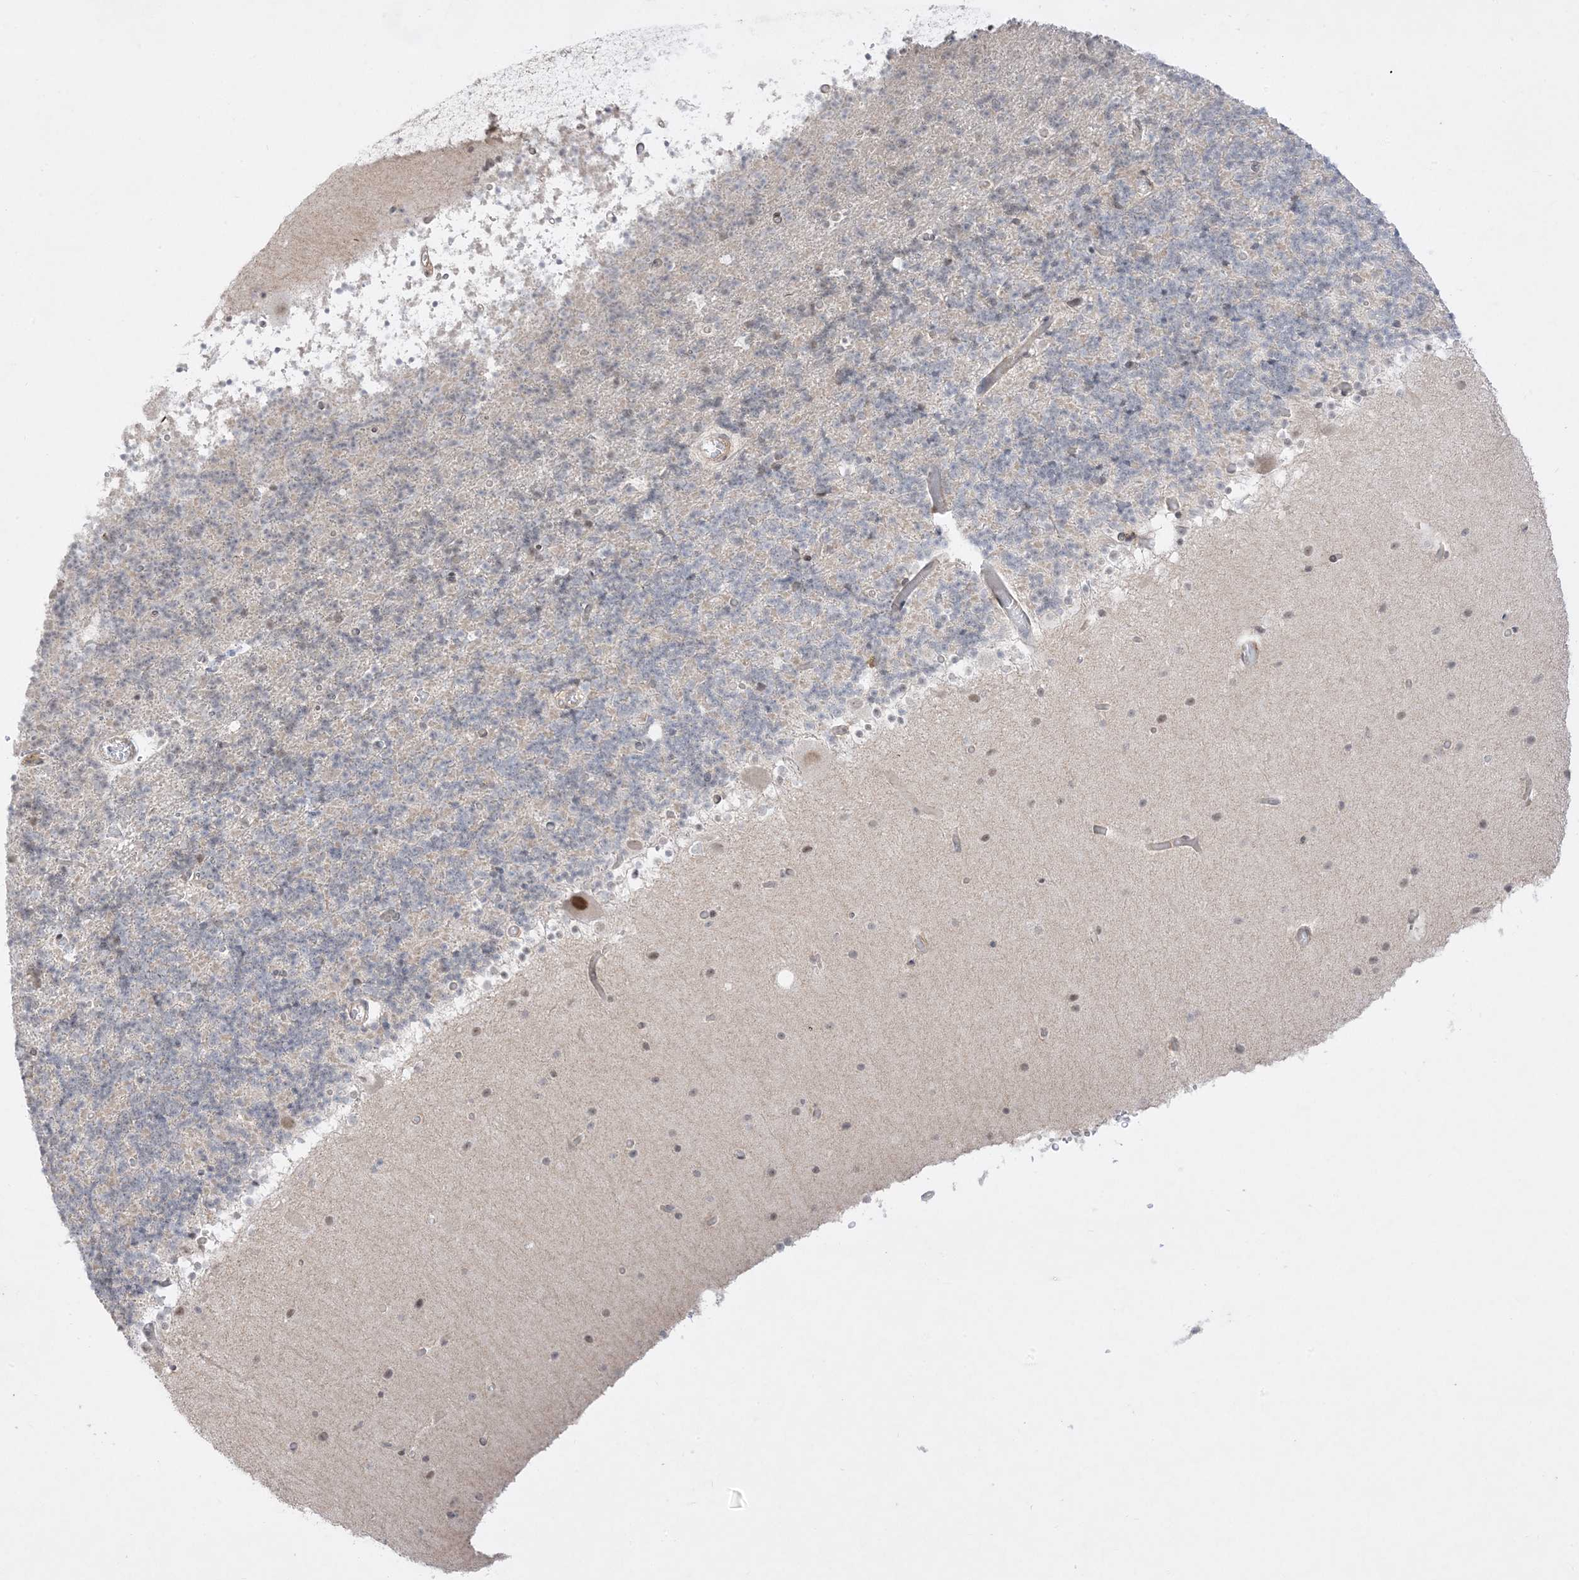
{"staining": {"intensity": "negative", "quantity": "none", "location": "none"}, "tissue": "cerebellum", "cell_type": "Cells in granular layer", "image_type": "normal", "snomed": [{"axis": "morphology", "description": "Normal tissue, NOS"}, {"axis": "topography", "description": "Cerebellum"}], "caption": "An IHC histopathology image of benign cerebellum is shown. There is no staining in cells in granular layer of cerebellum.", "gene": "PTK6", "patient": {"sex": "male", "age": 57}}